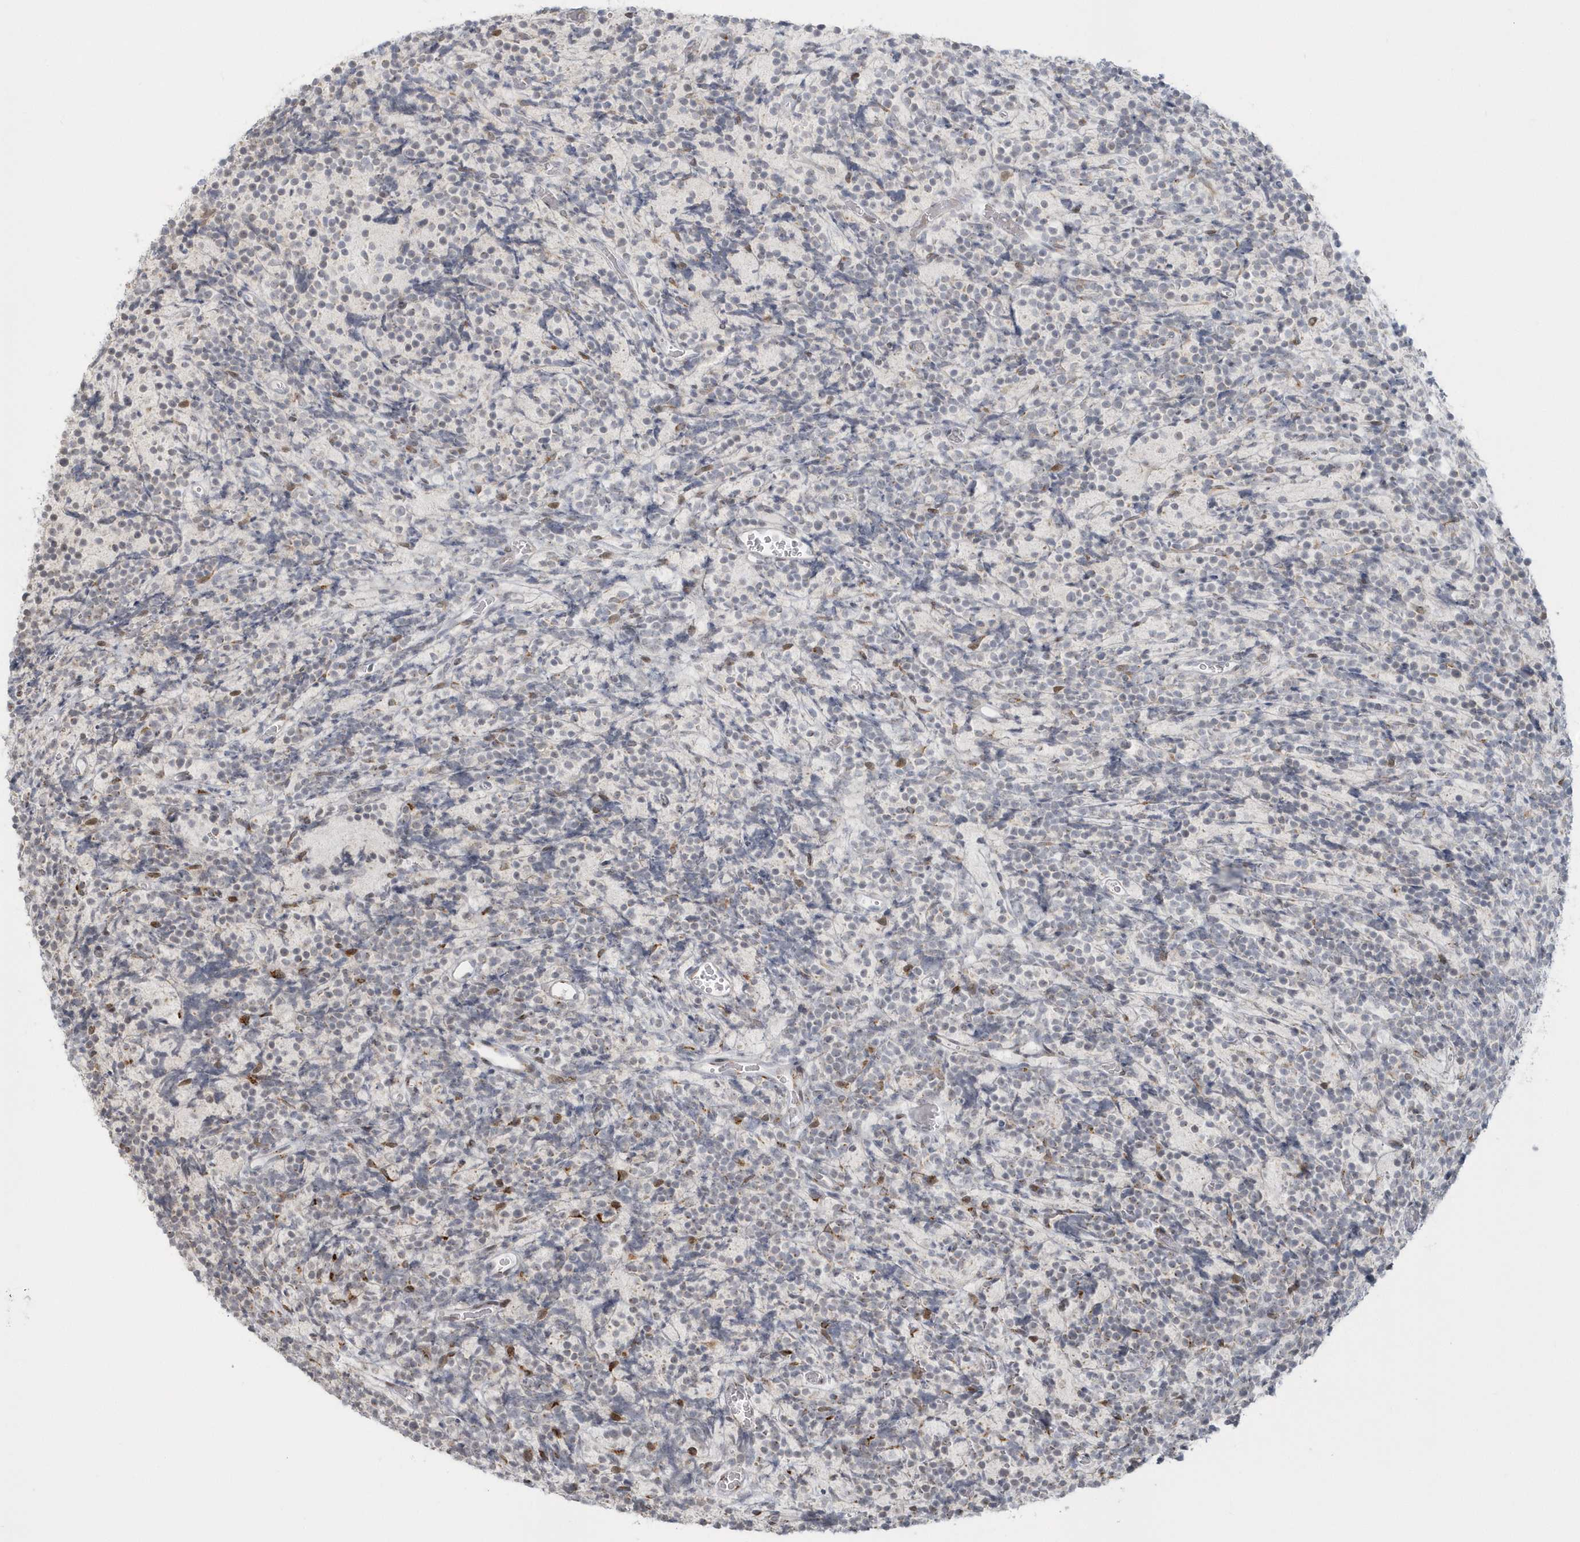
{"staining": {"intensity": "negative", "quantity": "none", "location": "none"}, "tissue": "glioma", "cell_type": "Tumor cells", "image_type": "cancer", "snomed": [{"axis": "morphology", "description": "Glioma, malignant, Low grade"}, {"axis": "topography", "description": "Brain"}], "caption": "Protein analysis of malignant glioma (low-grade) shows no significant positivity in tumor cells. (DAB (3,3'-diaminobenzidine) IHC, high magnification).", "gene": "DHFR", "patient": {"sex": "female", "age": 1}}